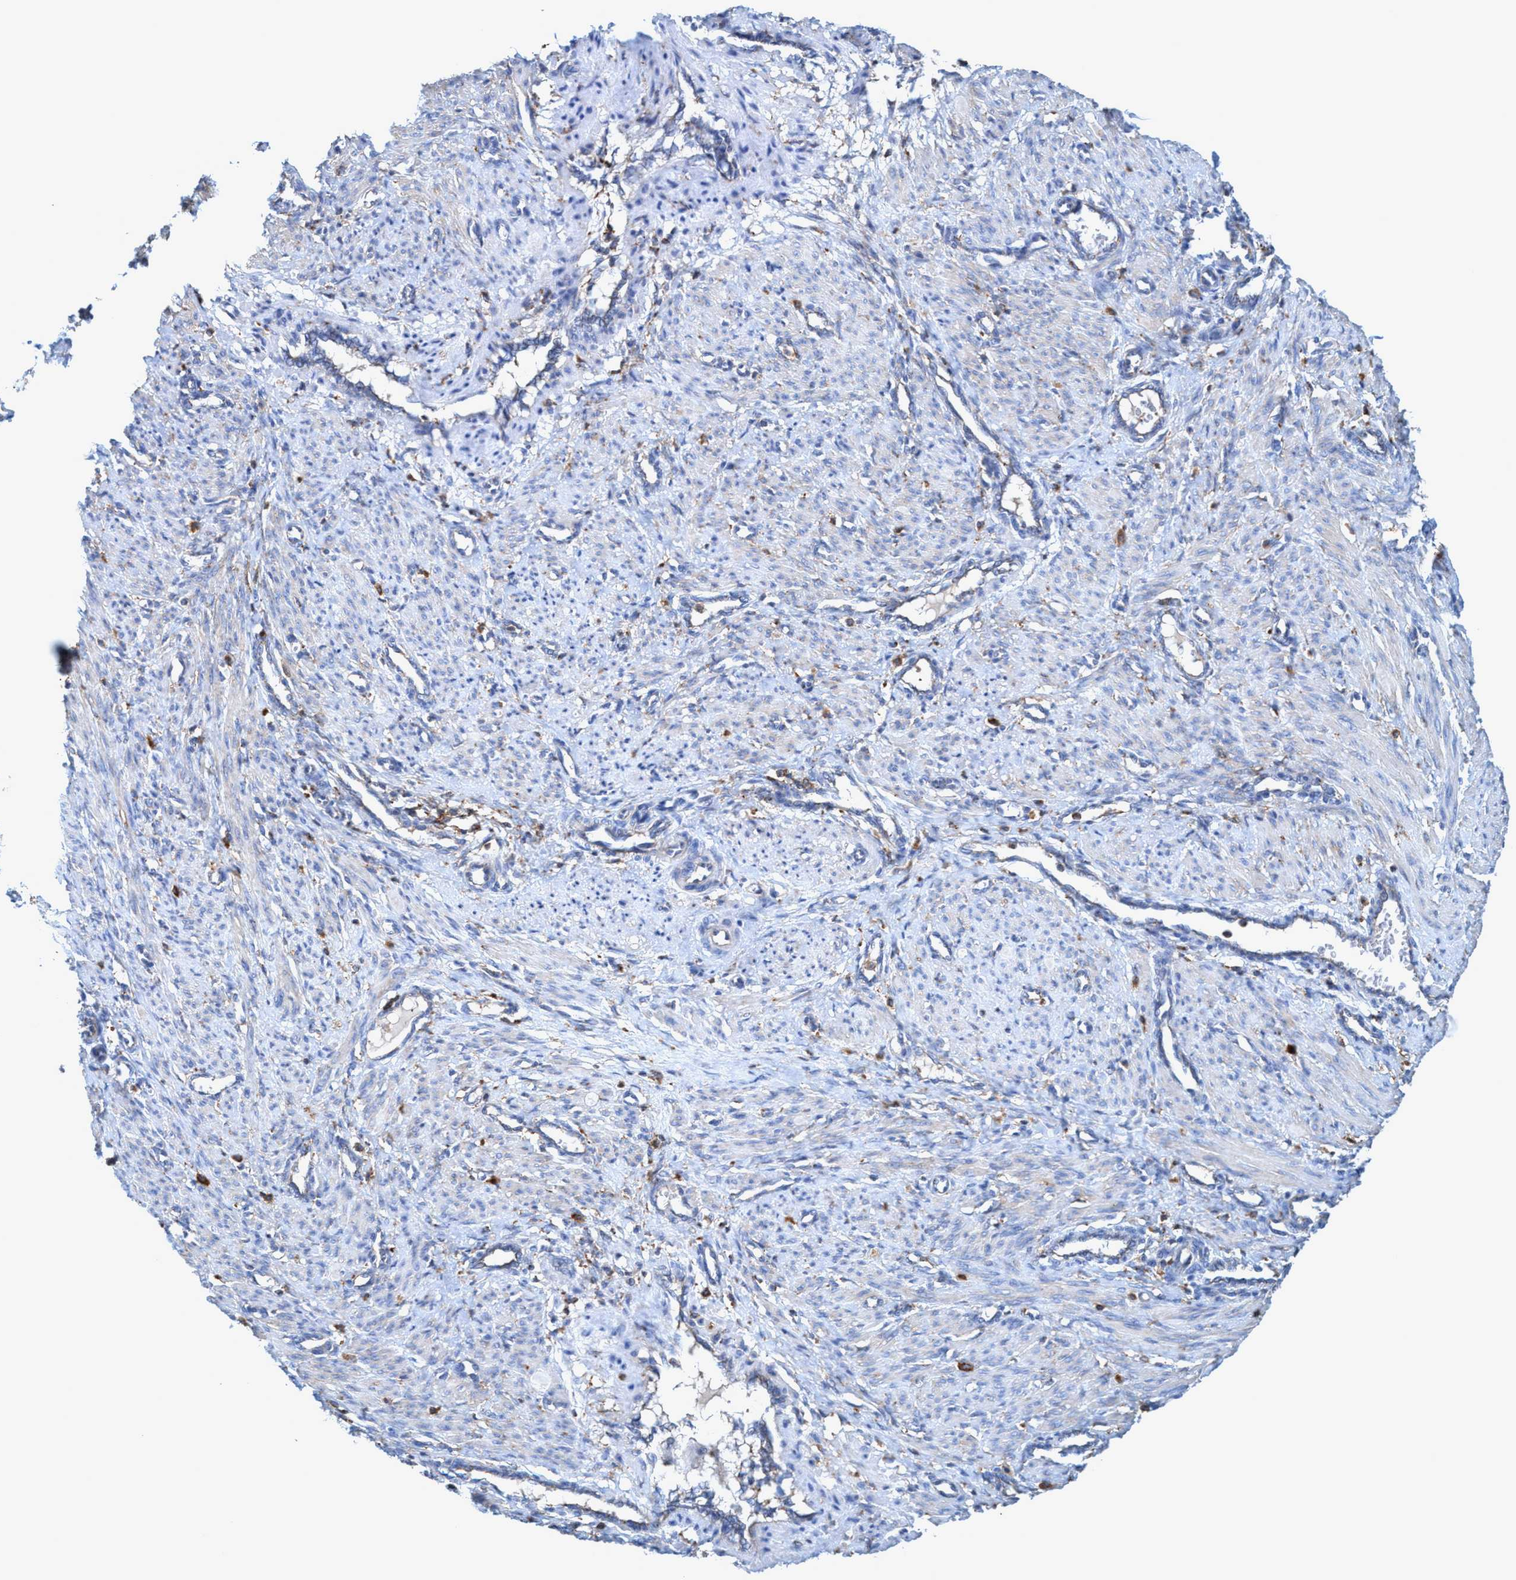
{"staining": {"intensity": "weak", "quantity": "<25%", "location": "cytoplasmic/membranous"}, "tissue": "smooth muscle", "cell_type": "Smooth muscle cells", "image_type": "normal", "snomed": [{"axis": "morphology", "description": "Normal tissue, NOS"}, {"axis": "topography", "description": "Endometrium"}], "caption": "Immunohistochemistry photomicrograph of unremarkable smooth muscle: human smooth muscle stained with DAB demonstrates no significant protein staining in smooth muscle cells.", "gene": "TRIM65", "patient": {"sex": "female", "age": 33}}